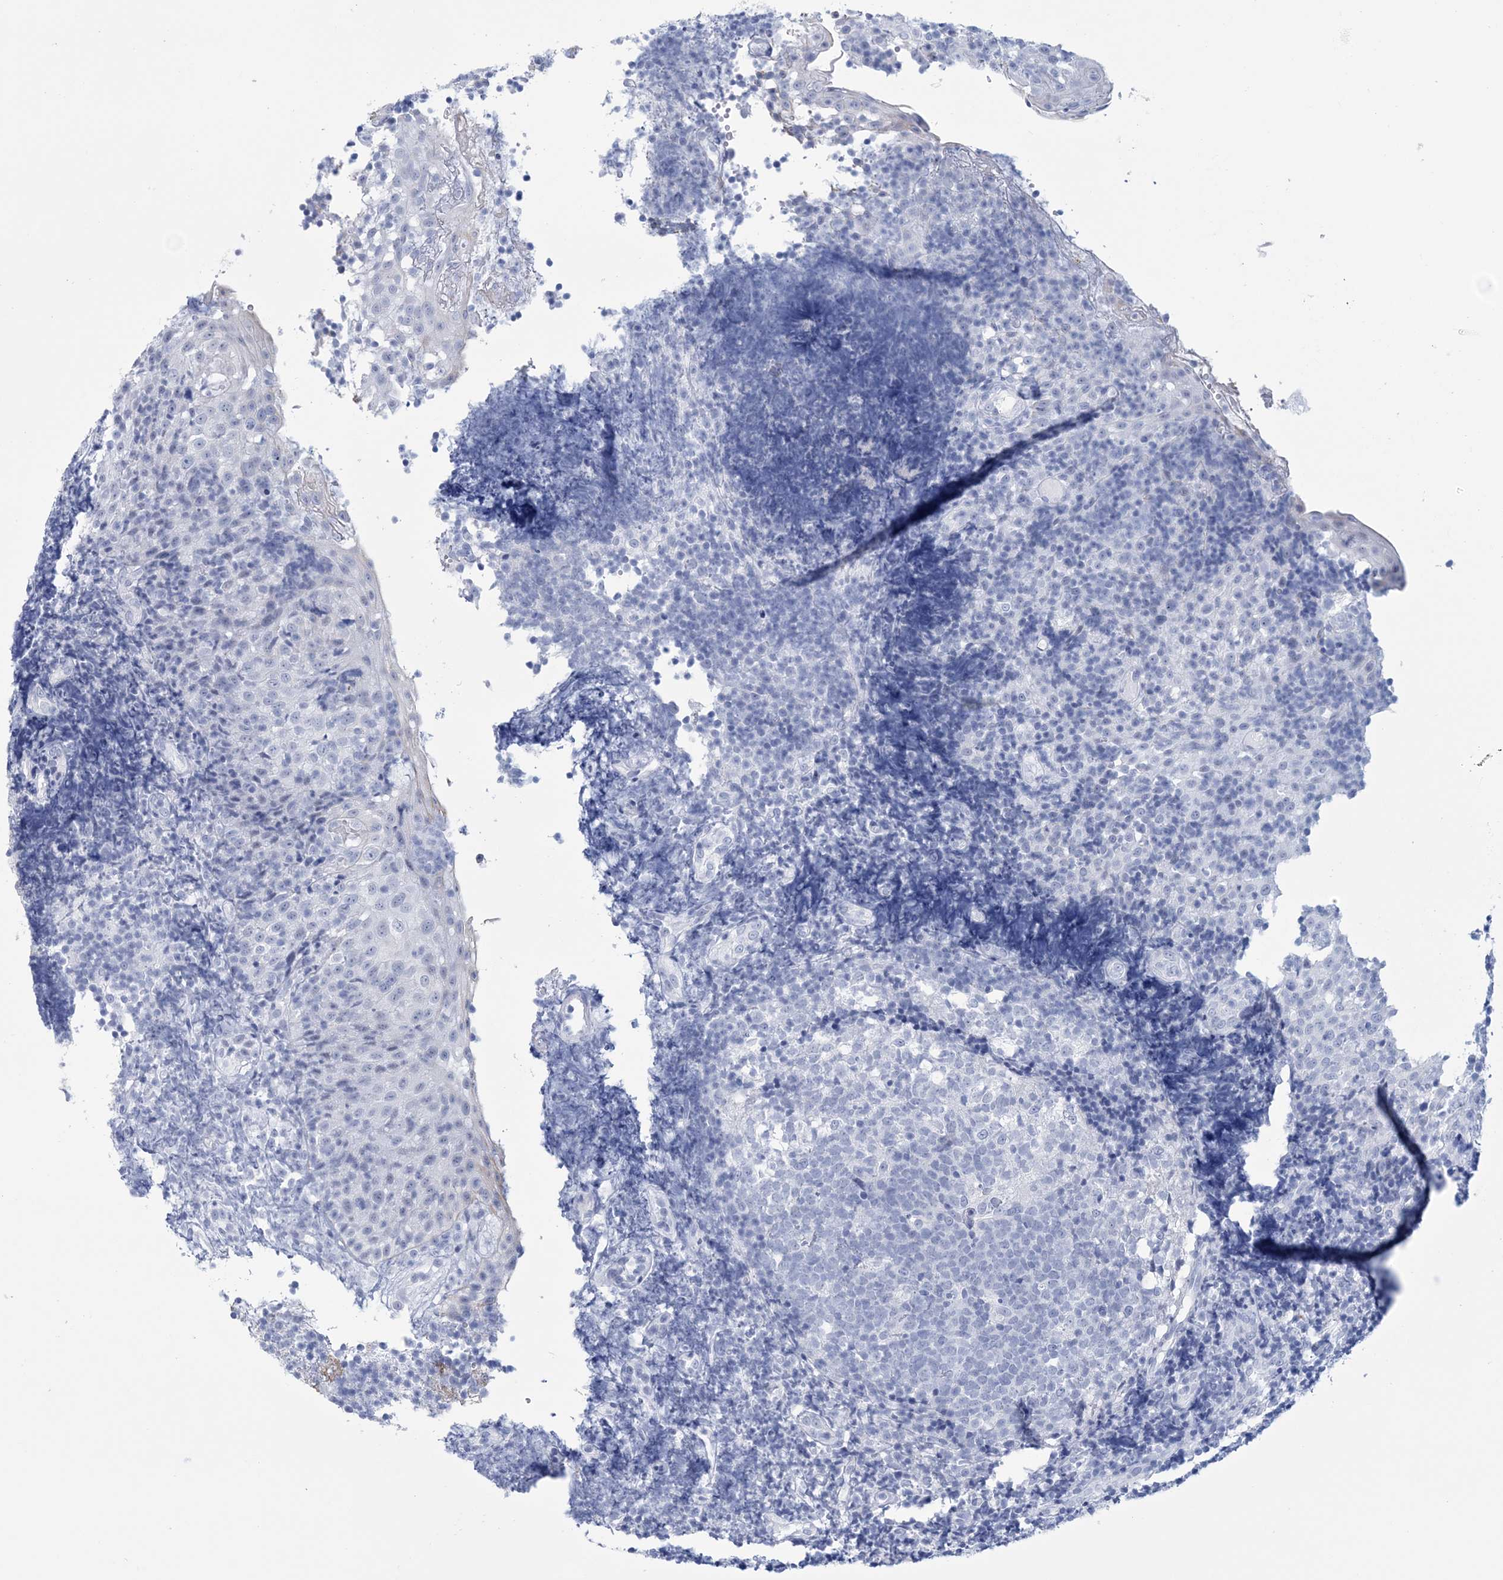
{"staining": {"intensity": "negative", "quantity": "none", "location": "none"}, "tissue": "tonsil", "cell_type": "Germinal center cells", "image_type": "normal", "snomed": [{"axis": "morphology", "description": "Normal tissue, NOS"}, {"axis": "topography", "description": "Tonsil"}], "caption": "A high-resolution photomicrograph shows immunohistochemistry staining of benign tonsil, which reveals no significant expression in germinal center cells.", "gene": "DPCD", "patient": {"sex": "female", "age": 40}}